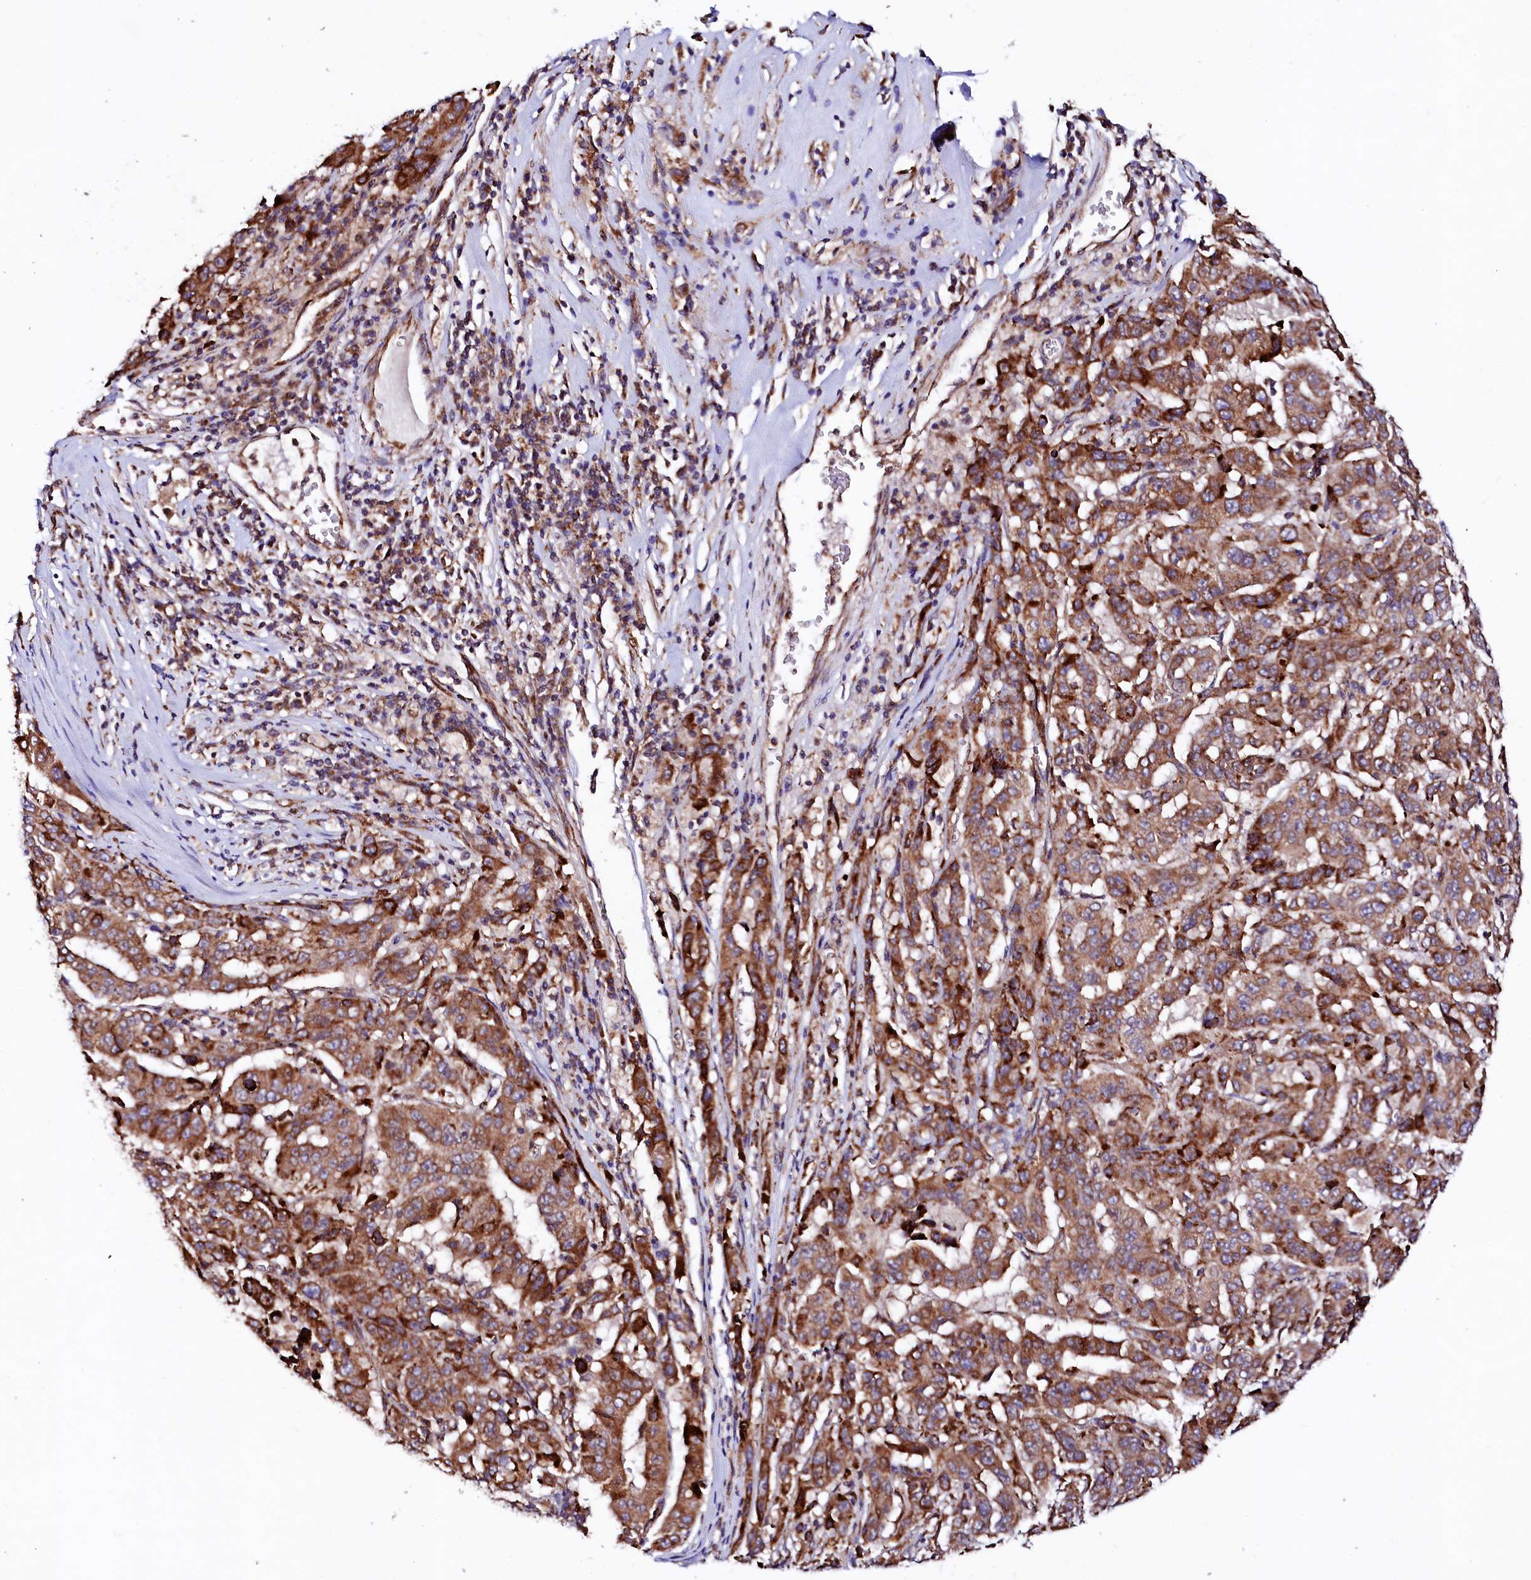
{"staining": {"intensity": "strong", "quantity": ">75%", "location": "cytoplasmic/membranous"}, "tissue": "pancreatic cancer", "cell_type": "Tumor cells", "image_type": "cancer", "snomed": [{"axis": "morphology", "description": "Adenocarcinoma, NOS"}, {"axis": "topography", "description": "Pancreas"}], "caption": "Strong cytoplasmic/membranous staining is appreciated in approximately >75% of tumor cells in pancreatic cancer (adenocarcinoma).", "gene": "UBE3C", "patient": {"sex": "male", "age": 63}}